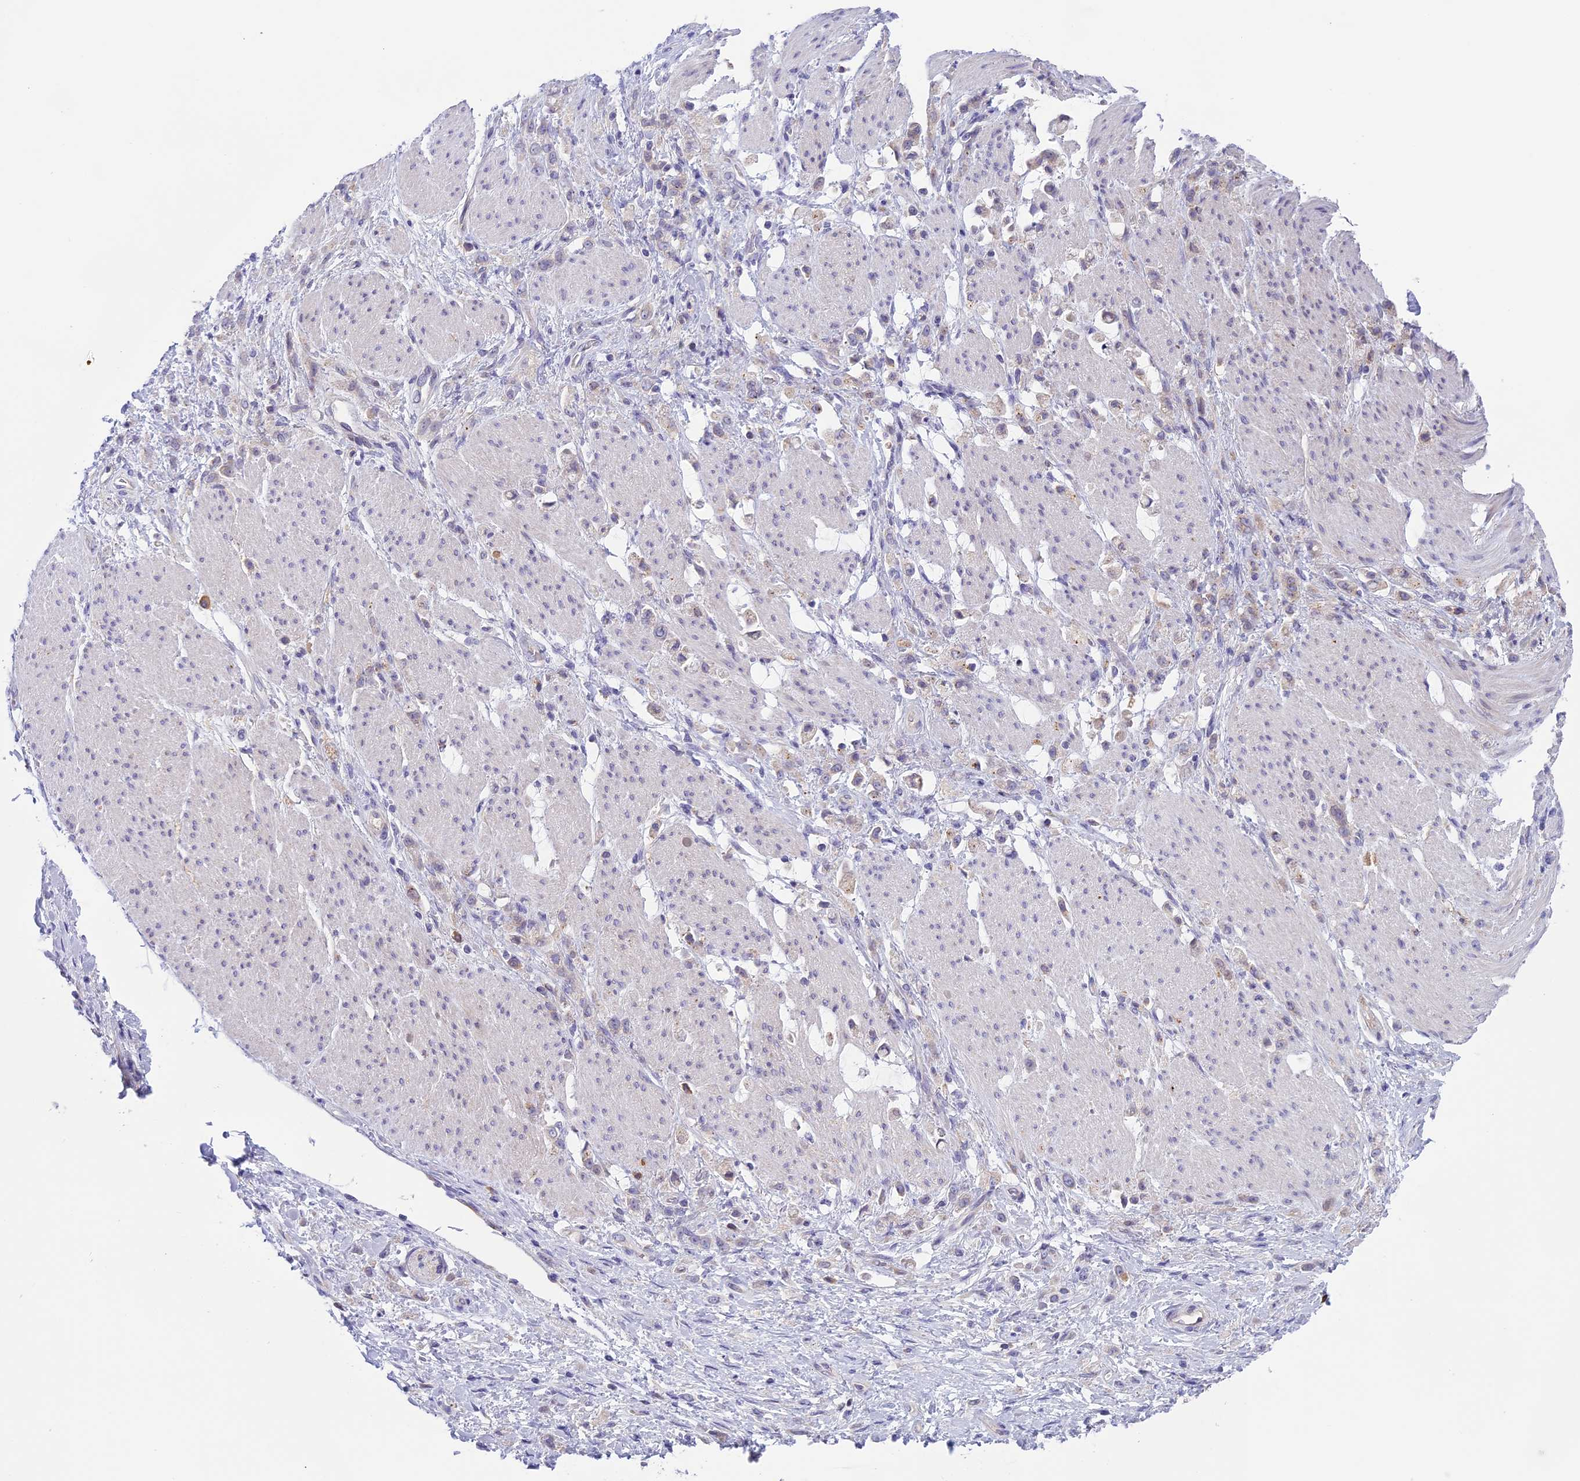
{"staining": {"intensity": "negative", "quantity": "none", "location": "none"}, "tissue": "stomach cancer", "cell_type": "Tumor cells", "image_type": "cancer", "snomed": [{"axis": "morphology", "description": "Adenocarcinoma, NOS"}, {"axis": "topography", "description": "Stomach"}], "caption": "Tumor cells show no significant protein expression in stomach adenocarcinoma.", "gene": "ARHGEF37", "patient": {"sex": "female", "age": 60}}